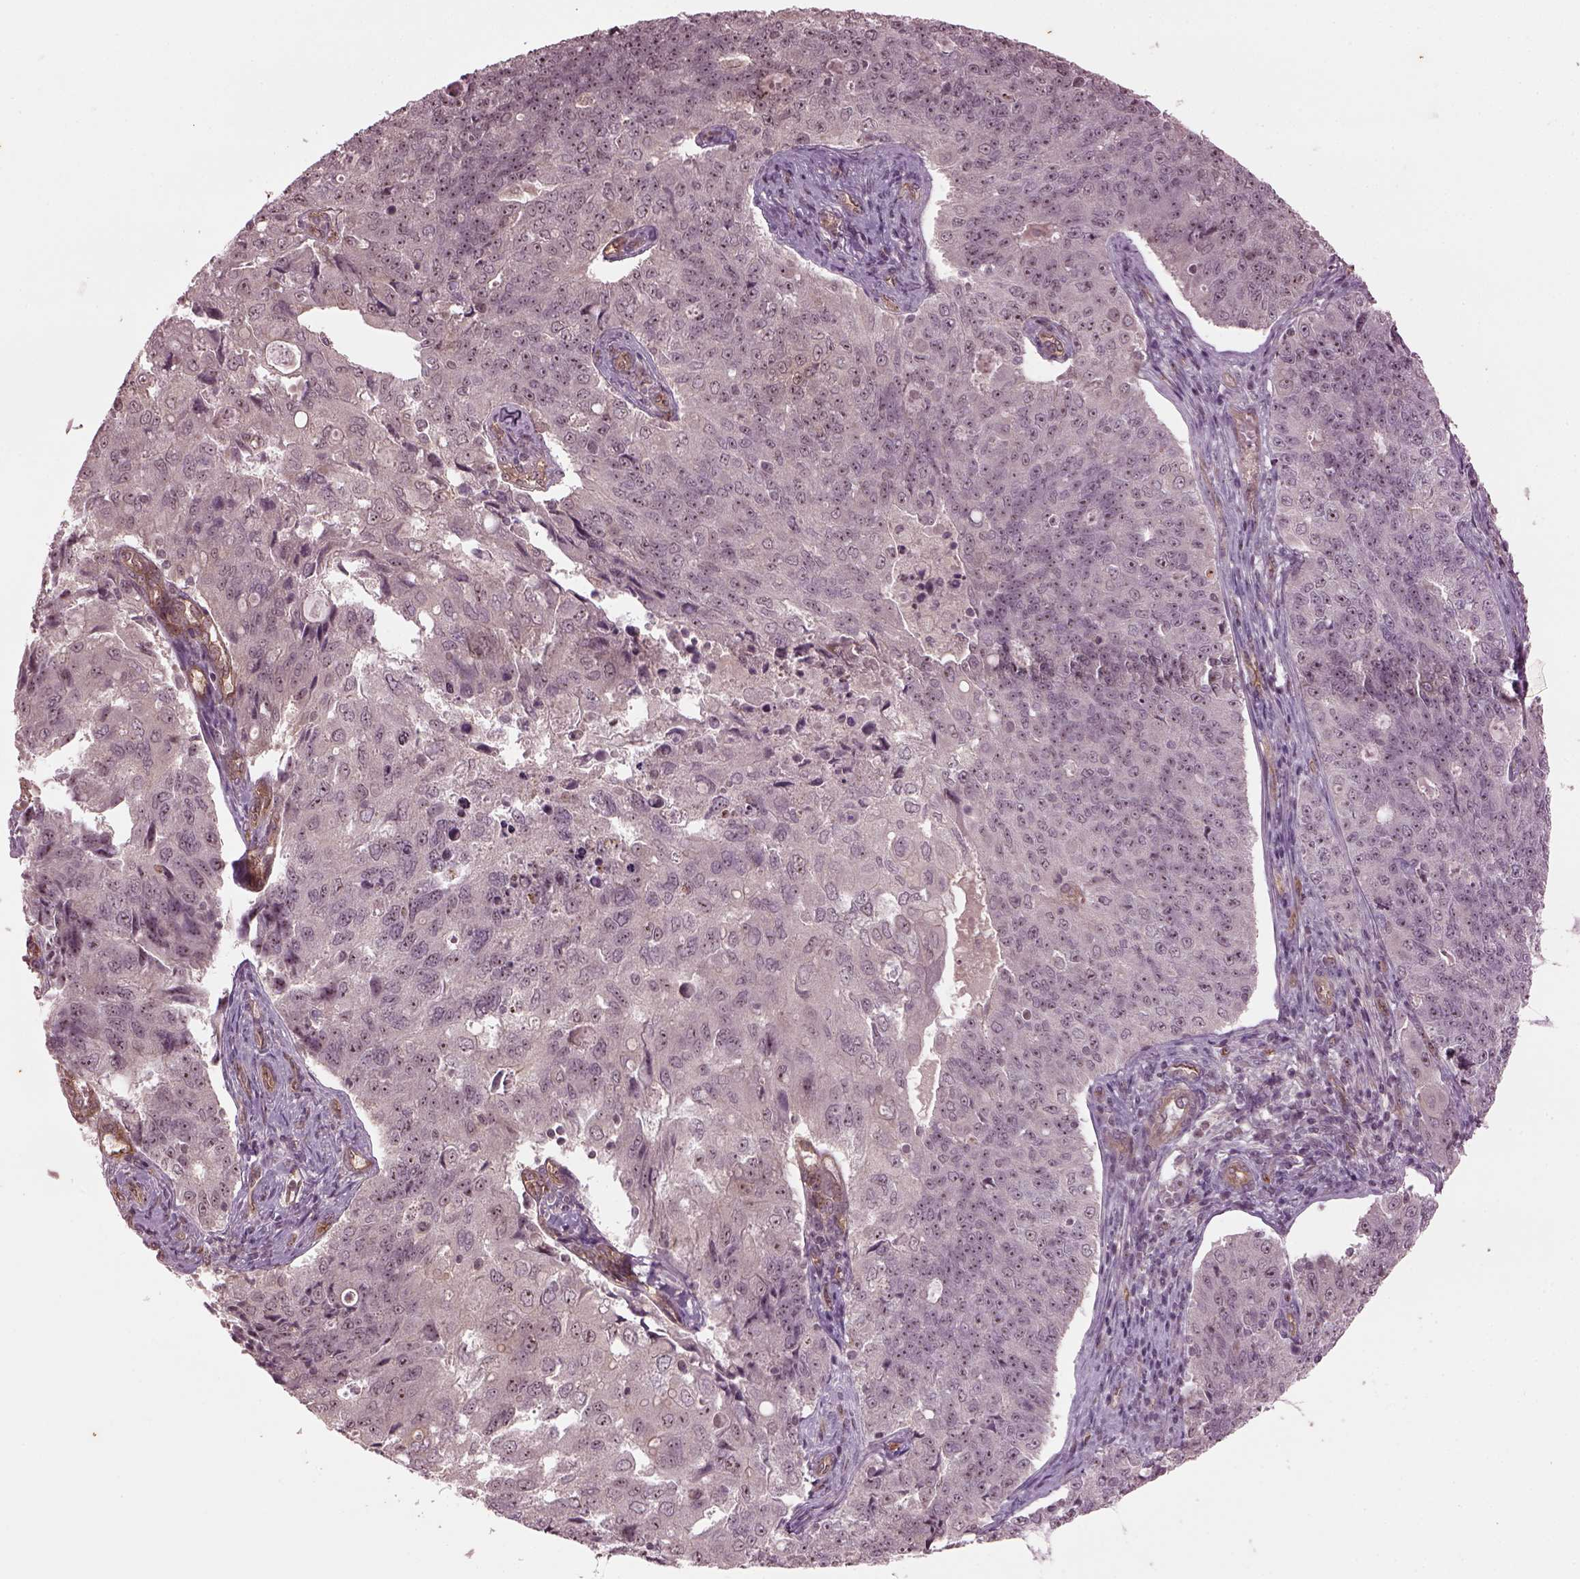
{"staining": {"intensity": "moderate", "quantity": ">75%", "location": "nuclear"}, "tissue": "endometrial cancer", "cell_type": "Tumor cells", "image_type": "cancer", "snomed": [{"axis": "morphology", "description": "Adenocarcinoma, NOS"}, {"axis": "topography", "description": "Endometrium"}], "caption": "Tumor cells demonstrate moderate nuclear staining in approximately >75% of cells in endometrial adenocarcinoma.", "gene": "GNRH1", "patient": {"sex": "female", "age": 43}}